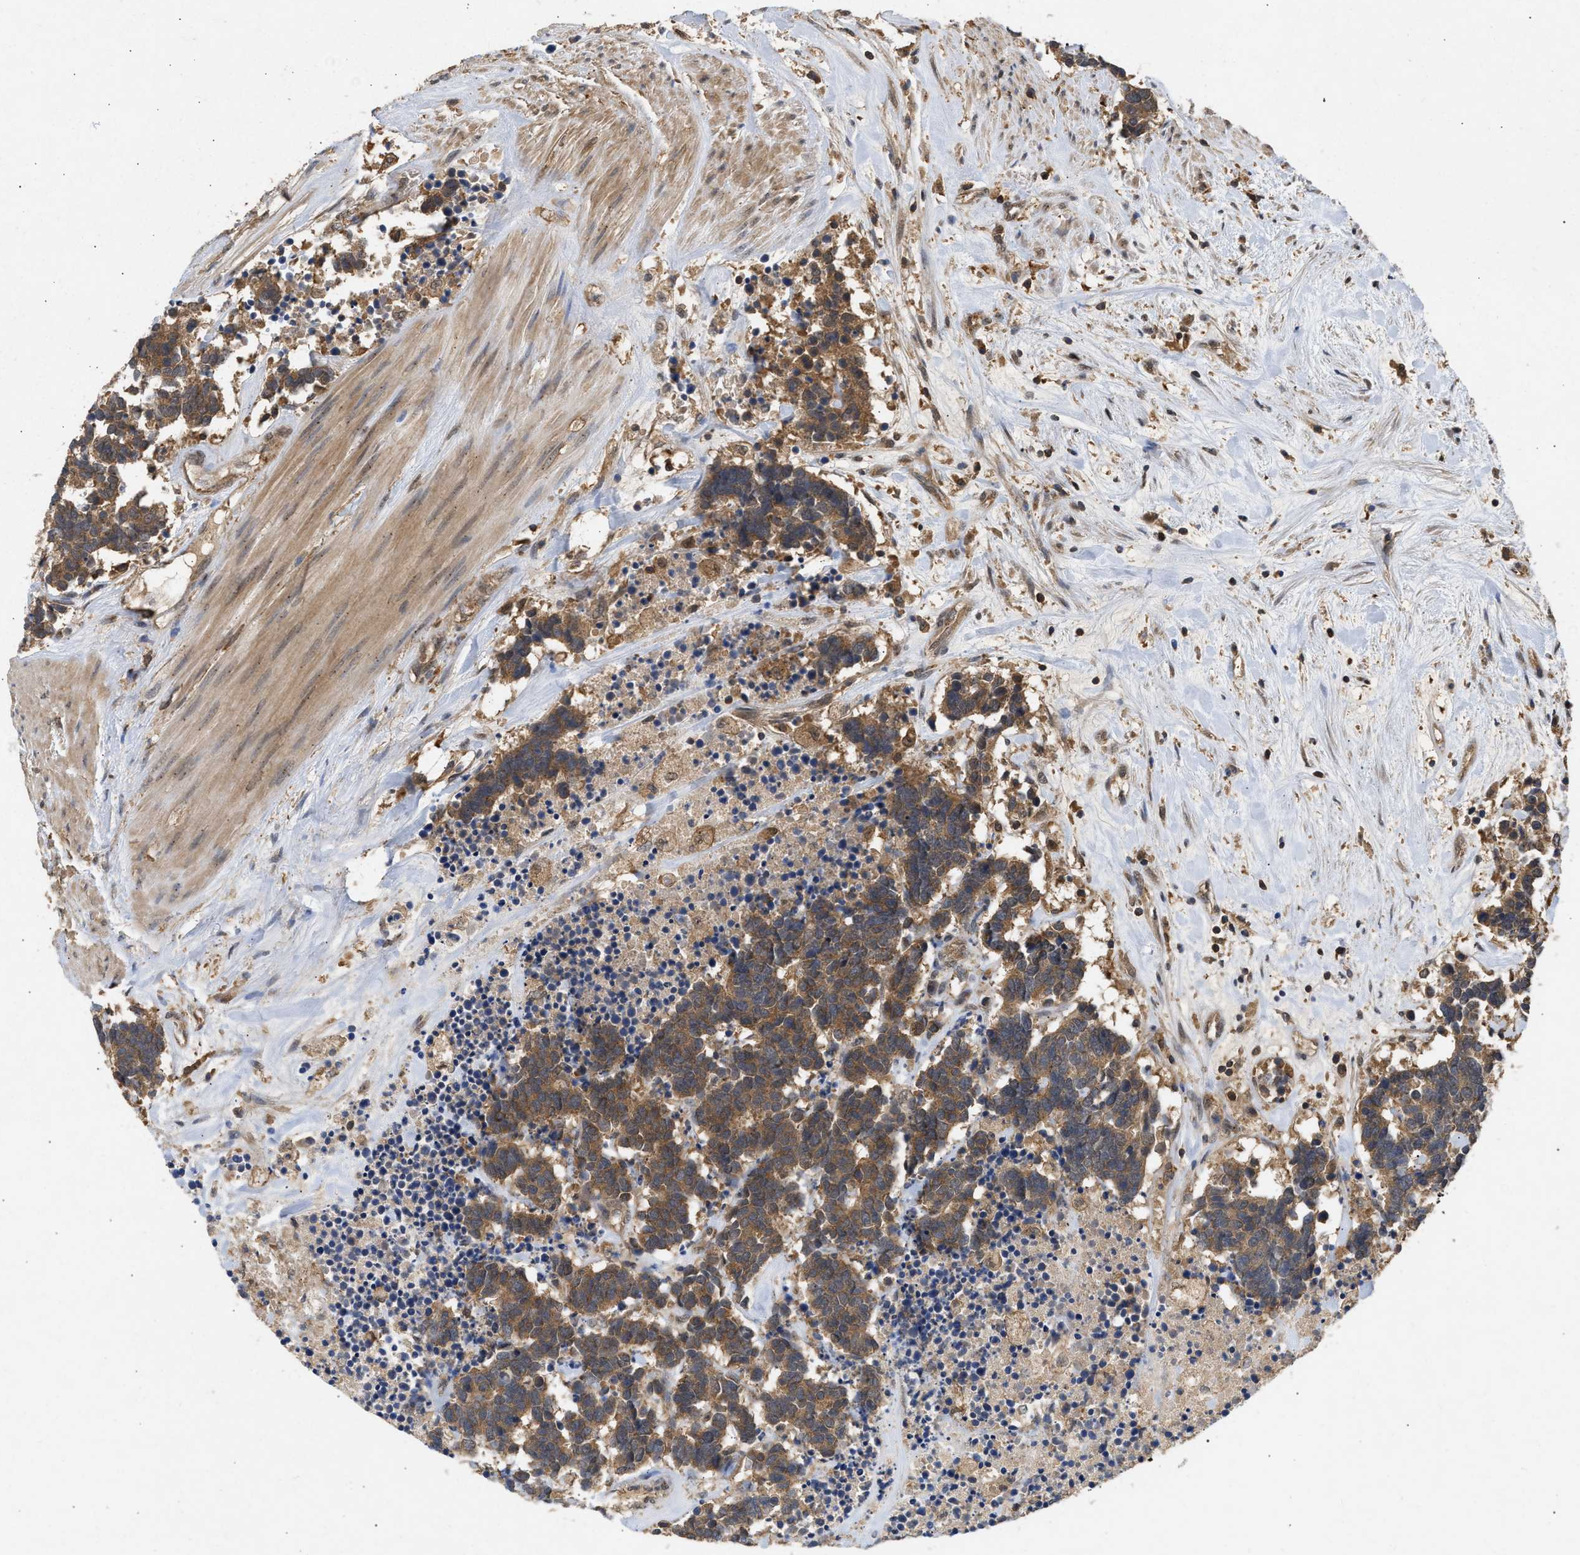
{"staining": {"intensity": "moderate", "quantity": ">75%", "location": "cytoplasmic/membranous"}, "tissue": "carcinoid", "cell_type": "Tumor cells", "image_type": "cancer", "snomed": [{"axis": "morphology", "description": "Carcinoma, NOS"}, {"axis": "morphology", "description": "Carcinoid, malignant, NOS"}, {"axis": "topography", "description": "Urinary bladder"}], "caption": "Moderate cytoplasmic/membranous positivity is appreciated in approximately >75% of tumor cells in carcinoid (malignant). Using DAB (3,3'-diaminobenzidine) (brown) and hematoxylin (blue) stains, captured at high magnification using brightfield microscopy.", "gene": "FITM1", "patient": {"sex": "male", "age": 57}}